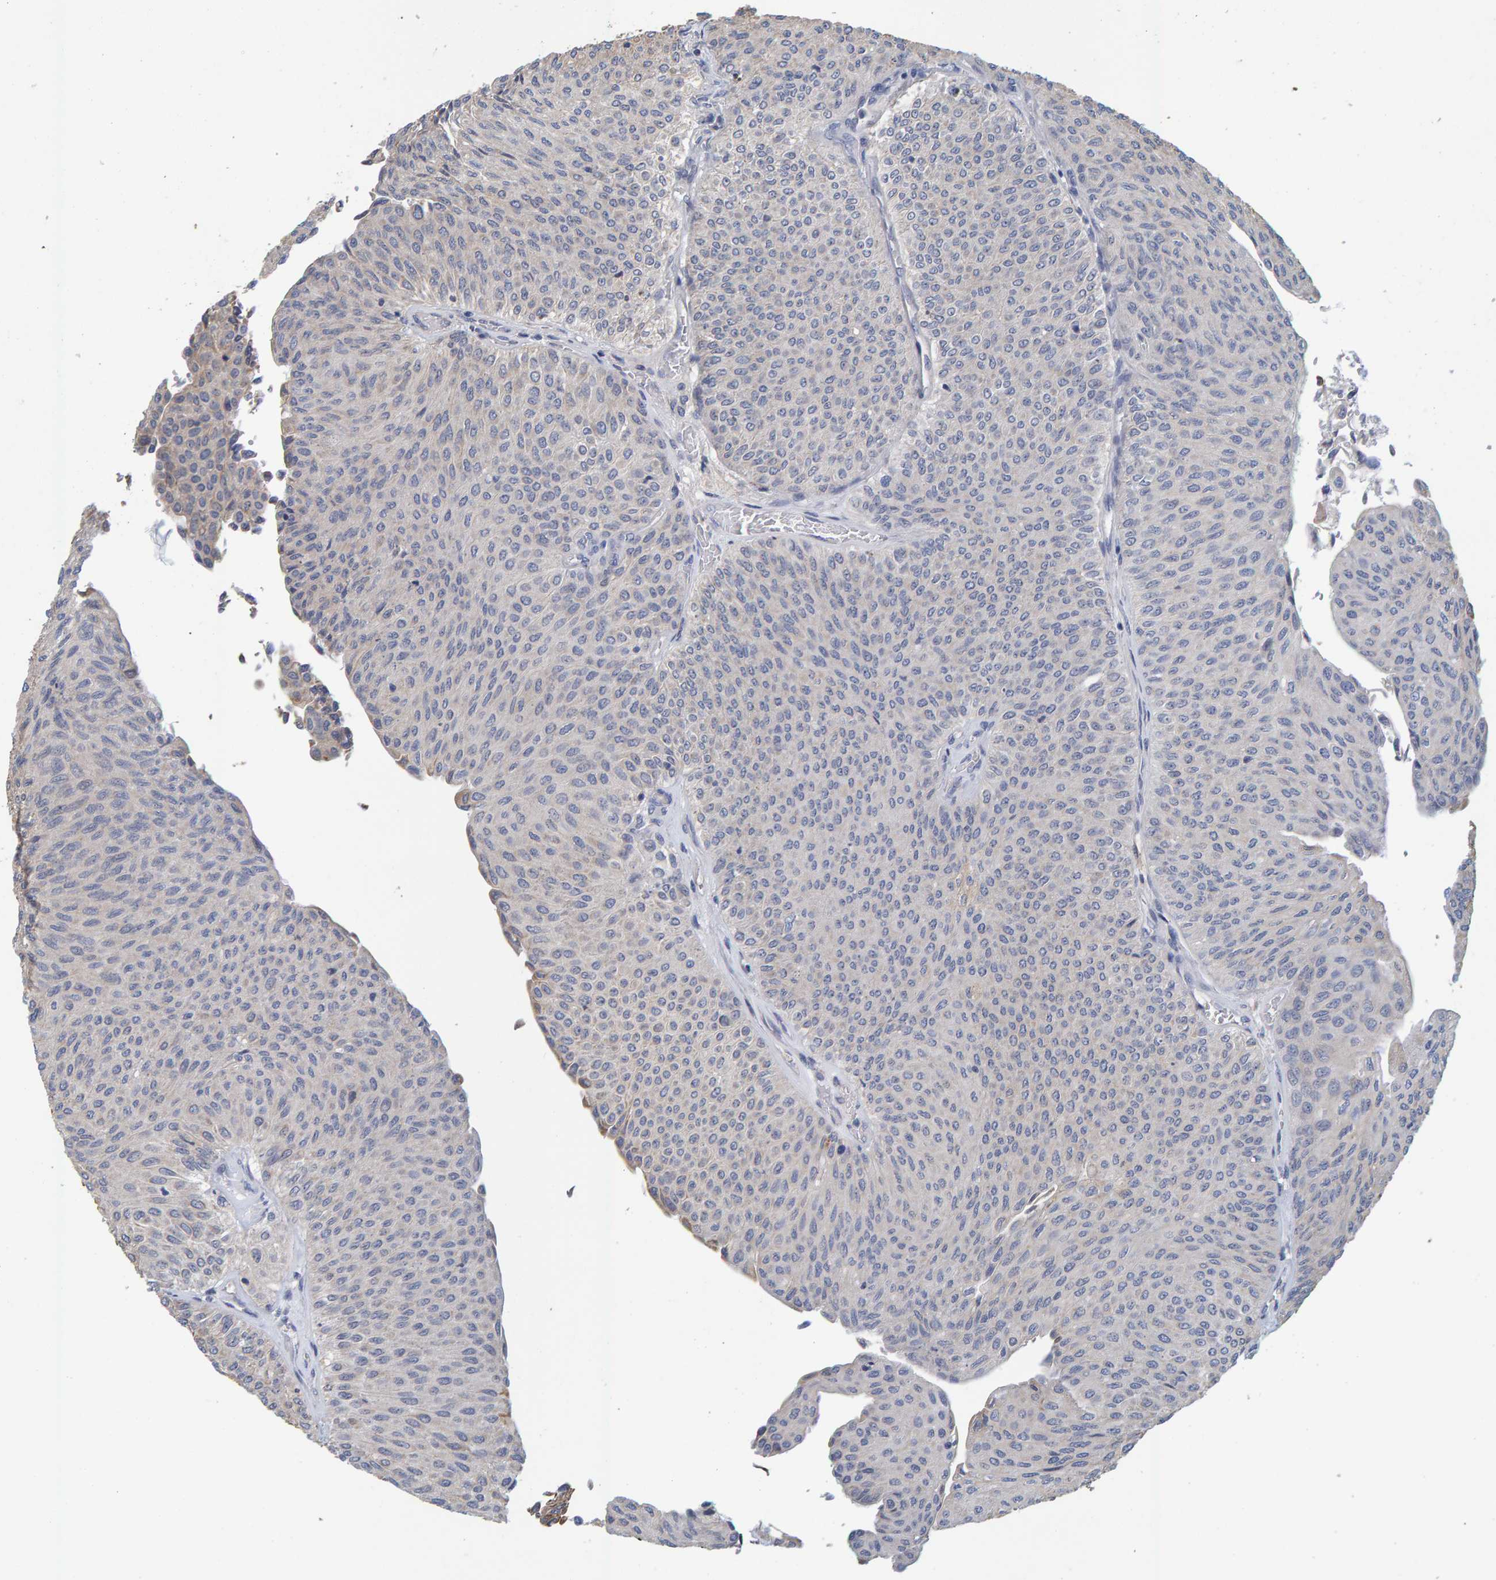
{"staining": {"intensity": "weak", "quantity": "<25%", "location": "cytoplasmic/membranous"}, "tissue": "urothelial cancer", "cell_type": "Tumor cells", "image_type": "cancer", "snomed": [{"axis": "morphology", "description": "Urothelial carcinoma, Low grade"}, {"axis": "topography", "description": "Urinary bladder"}], "caption": "The immunohistochemistry micrograph has no significant expression in tumor cells of urothelial carcinoma (low-grade) tissue.", "gene": "ZNF77", "patient": {"sex": "male", "age": 78}}